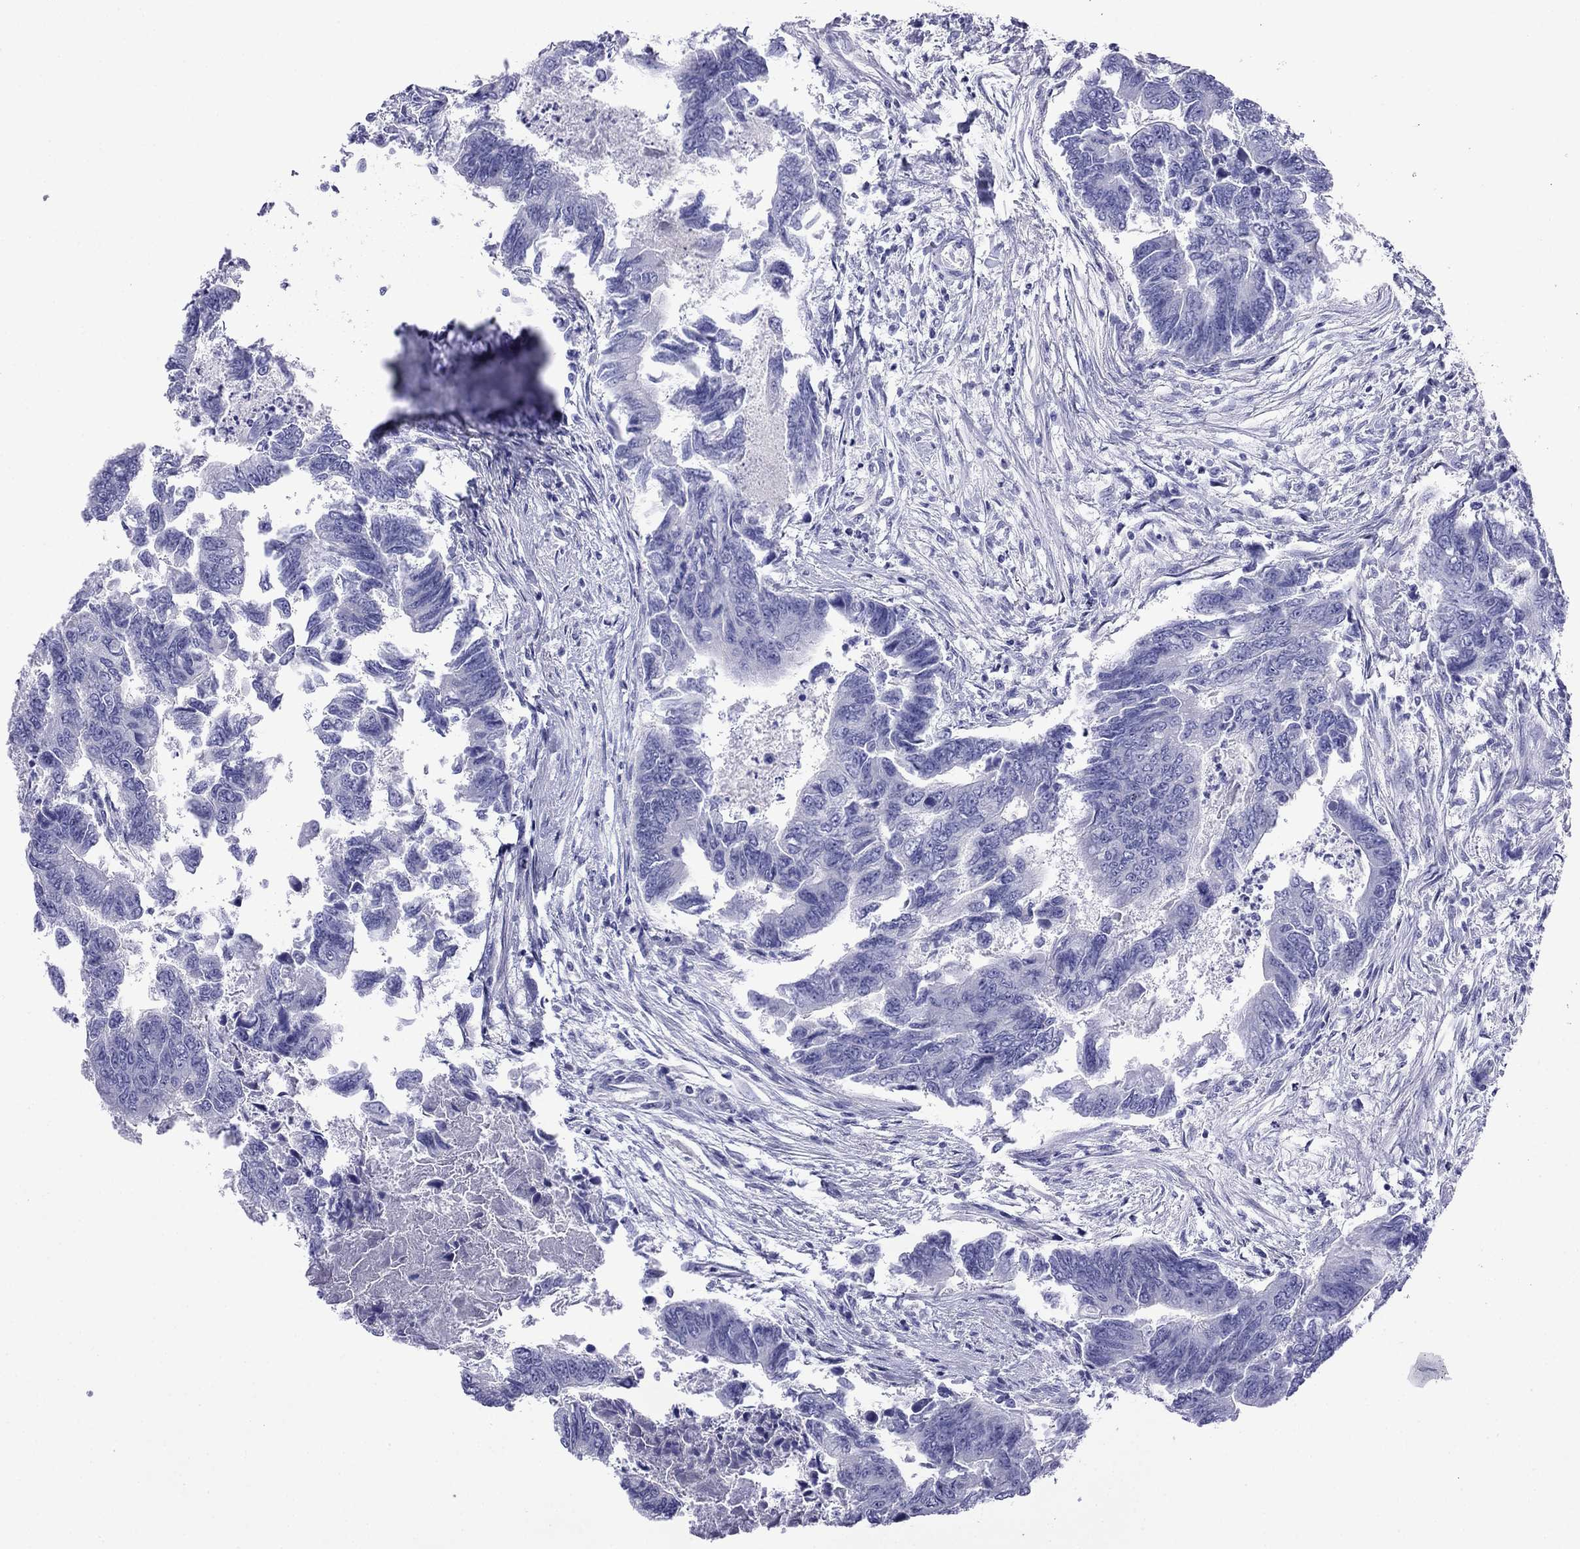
{"staining": {"intensity": "negative", "quantity": "none", "location": "none"}, "tissue": "colorectal cancer", "cell_type": "Tumor cells", "image_type": "cancer", "snomed": [{"axis": "morphology", "description": "Adenocarcinoma, NOS"}, {"axis": "topography", "description": "Colon"}], "caption": "This is an IHC image of colorectal cancer (adenocarcinoma). There is no positivity in tumor cells.", "gene": "PCDHA6", "patient": {"sex": "female", "age": 65}}